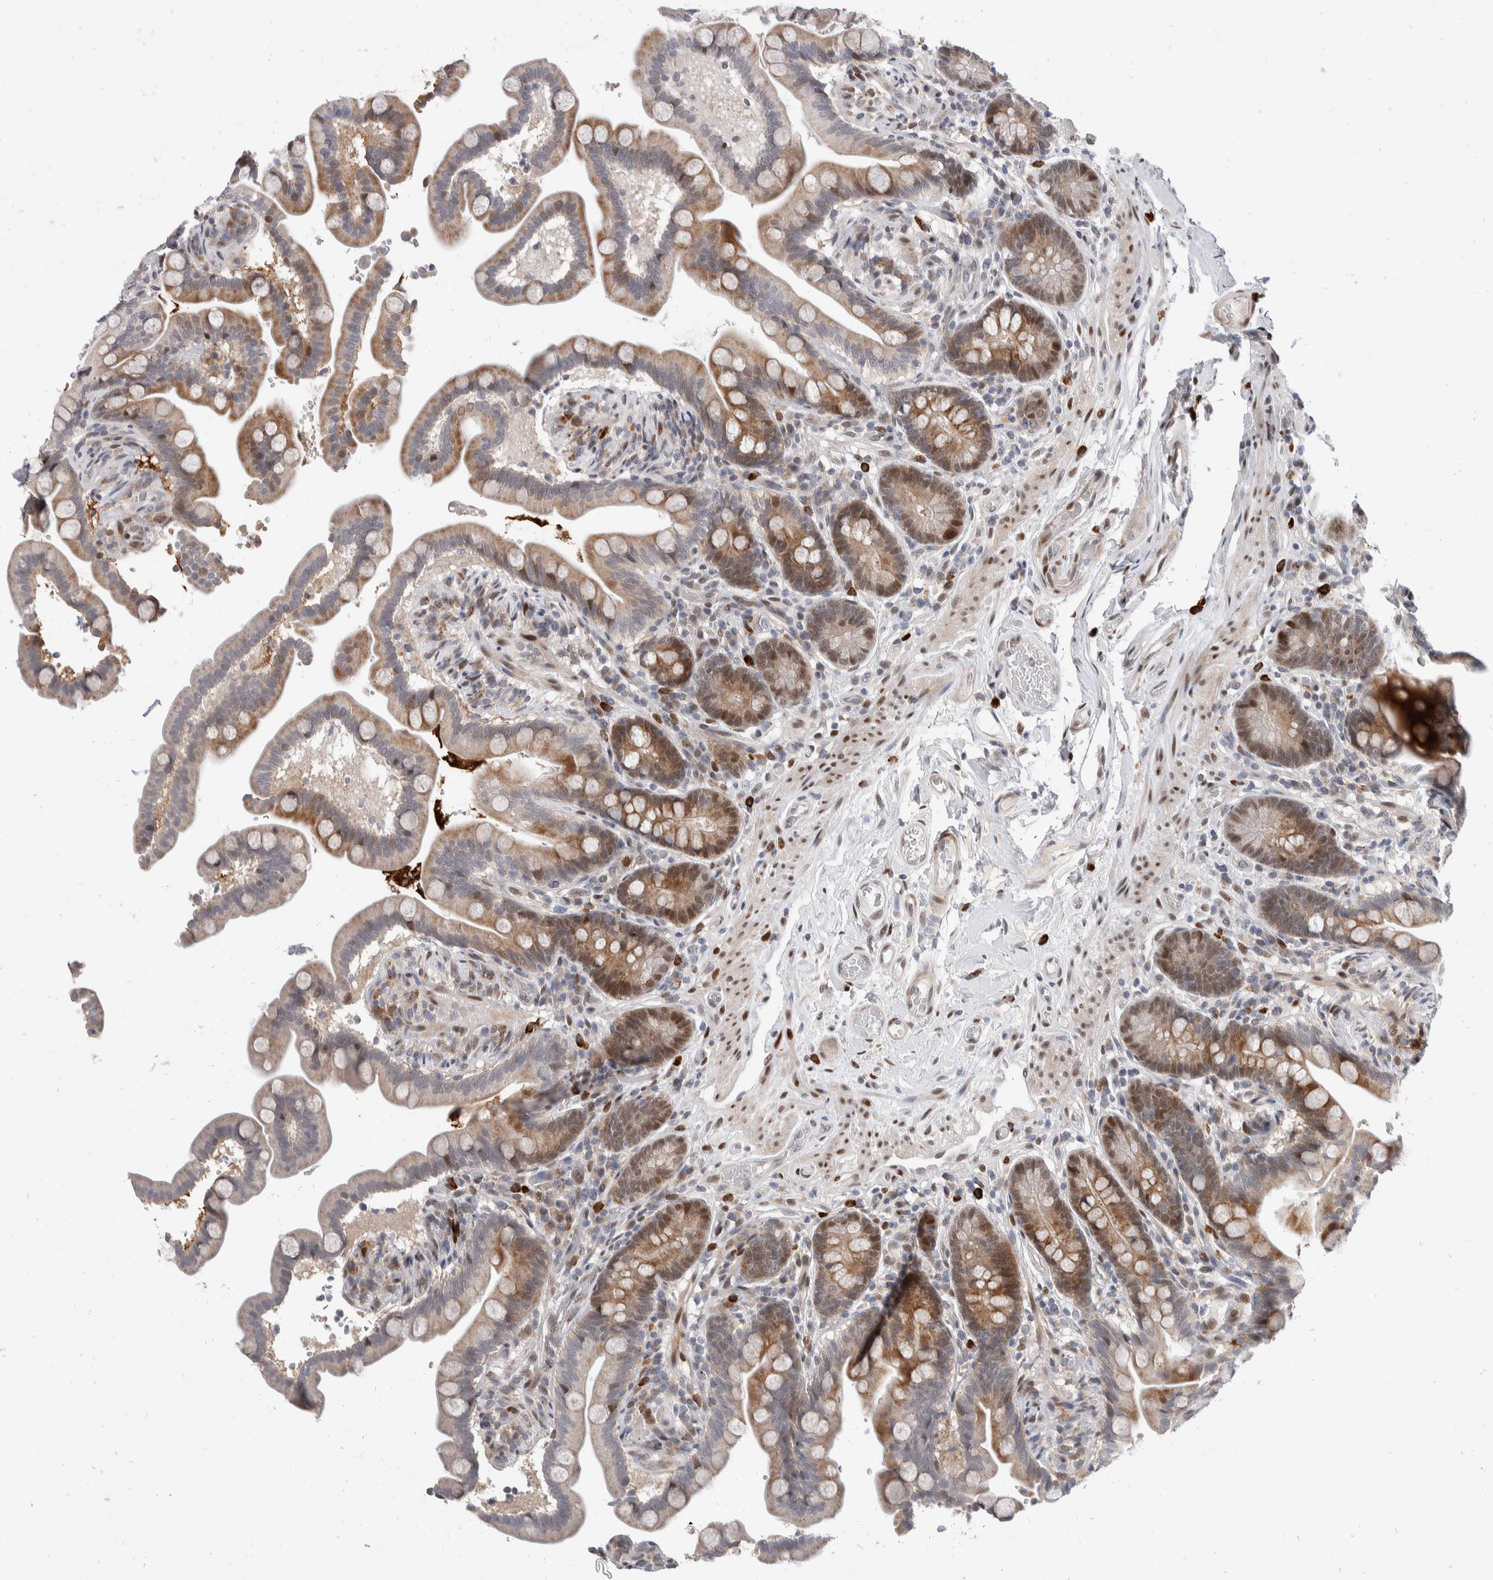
{"staining": {"intensity": "weak", "quantity": ">75%", "location": "nuclear"}, "tissue": "colon", "cell_type": "Endothelial cells", "image_type": "normal", "snomed": [{"axis": "morphology", "description": "Normal tissue, NOS"}, {"axis": "topography", "description": "Smooth muscle"}, {"axis": "topography", "description": "Colon"}], "caption": "Colon stained with a protein marker shows weak staining in endothelial cells.", "gene": "ZNF703", "patient": {"sex": "male", "age": 73}}